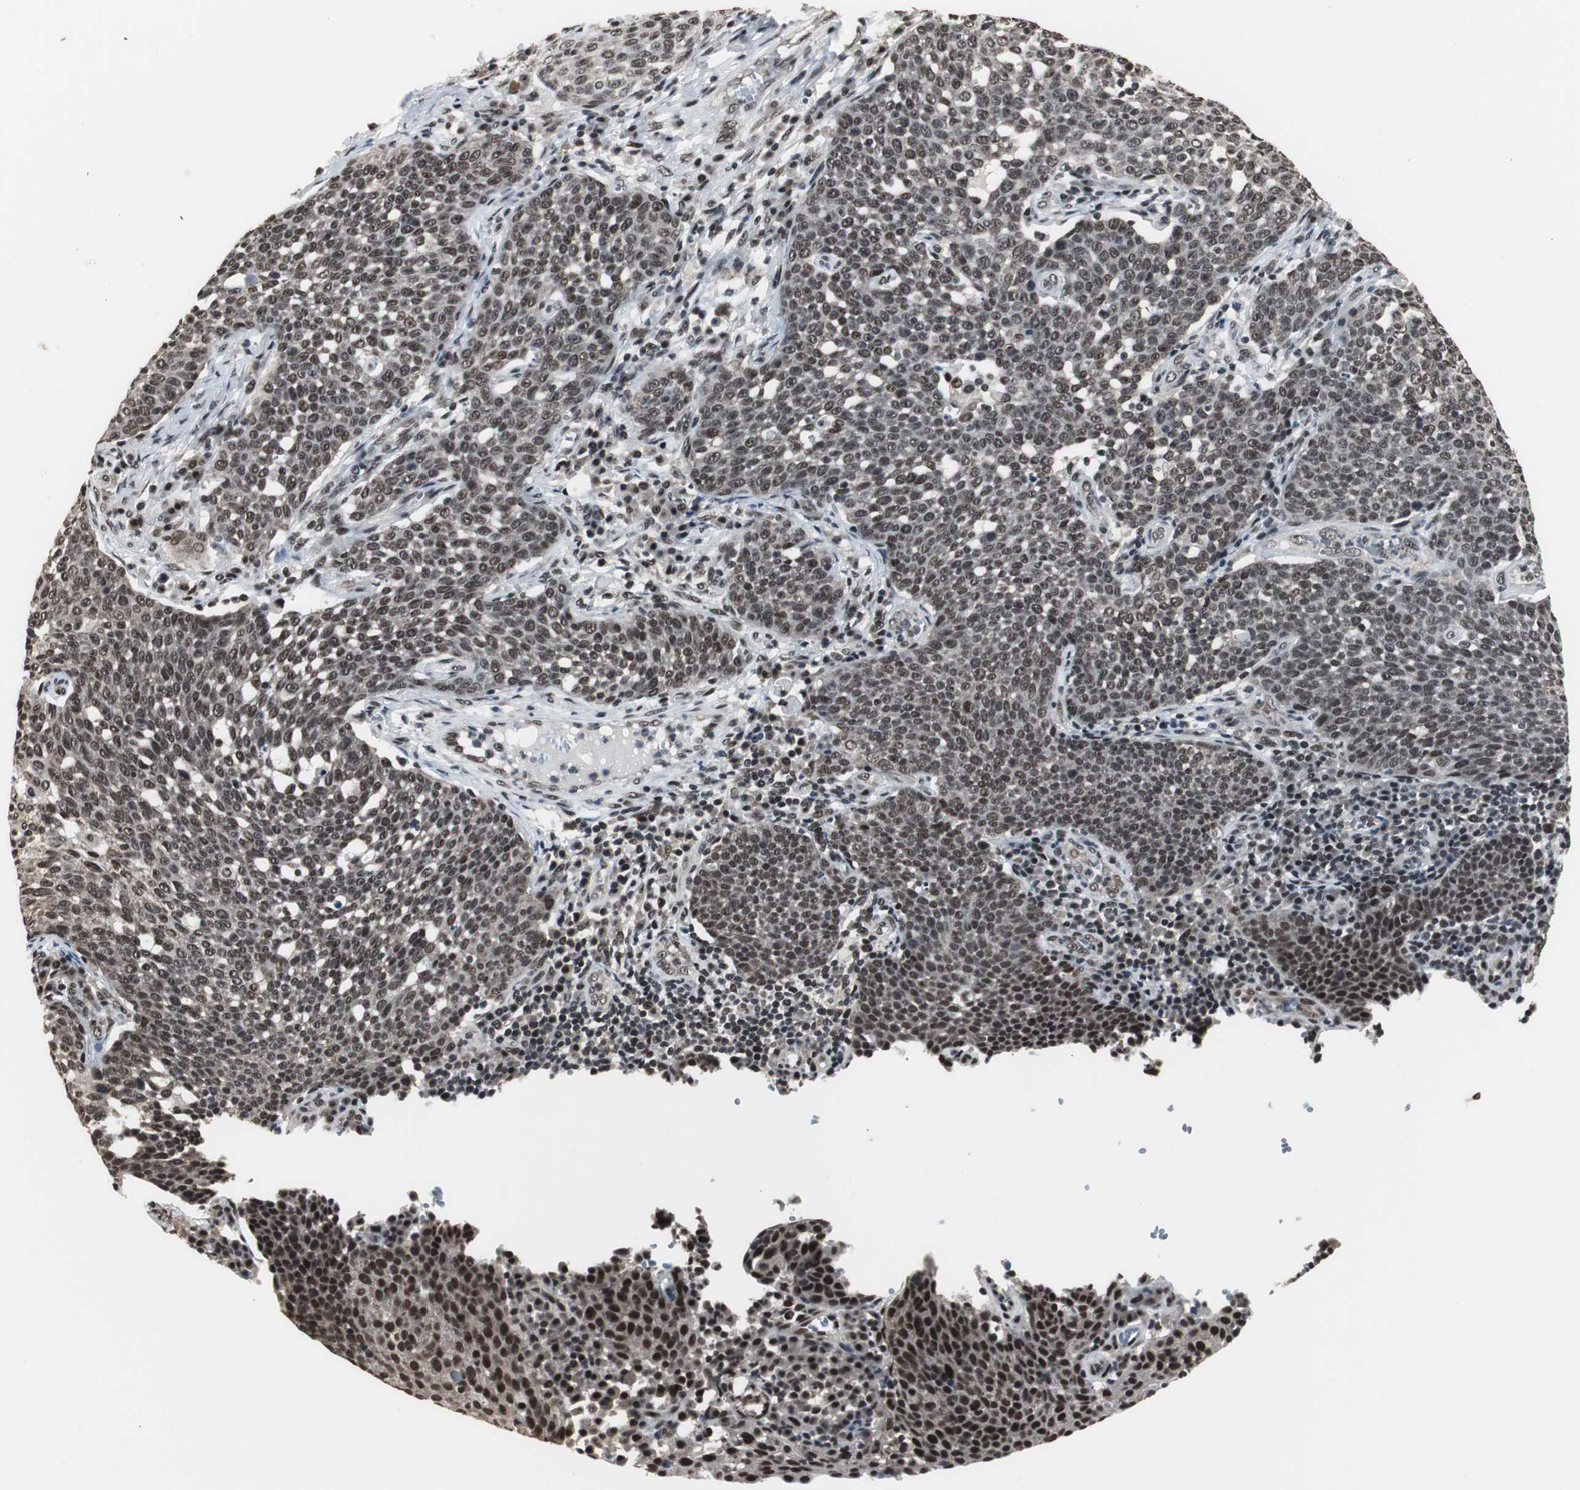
{"staining": {"intensity": "moderate", "quantity": ">75%", "location": "nuclear"}, "tissue": "cervical cancer", "cell_type": "Tumor cells", "image_type": "cancer", "snomed": [{"axis": "morphology", "description": "Squamous cell carcinoma, NOS"}, {"axis": "topography", "description": "Cervix"}], "caption": "This is a histology image of immunohistochemistry (IHC) staining of cervical cancer (squamous cell carcinoma), which shows moderate positivity in the nuclear of tumor cells.", "gene": "CDK9", "patient": {"sex": "female", "age": 34}}